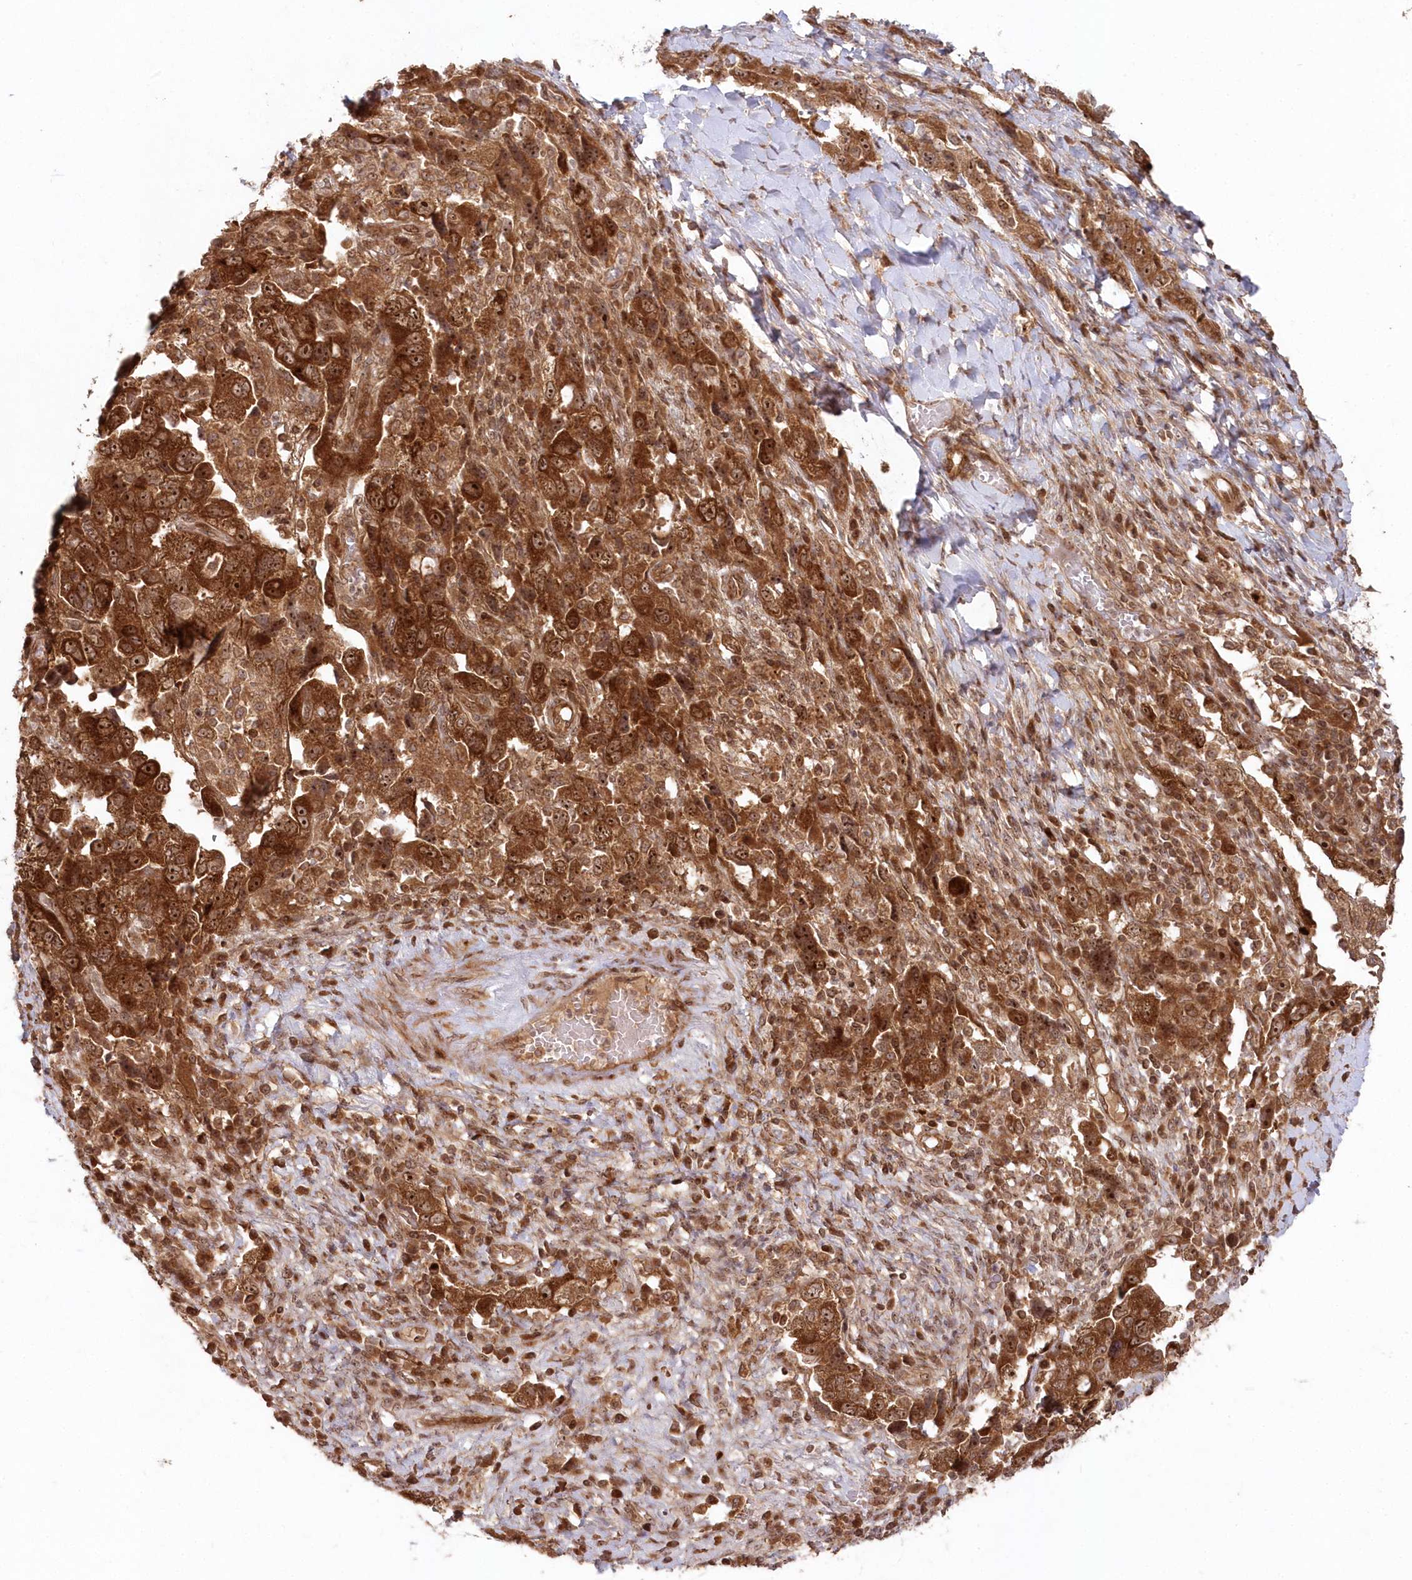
{"staining": {"intensity": "strong", "quantity": ">75%", "location": "cytoplasmic/membranous,nuclear"}, "tissue": "ovarian cancer", "cell_type": "Tumor cells", "image_type": "cancer", "snomed": [{"axis": "morphology", "description": "Carcinoma, NOS"}, {"axis": "morphology", "description": "Cystadenocarcinoma, serous, NOS"}, {"axis": "topography", "description": "Ovary"}], "caption": "A photomicrograph showing strong cytoplasmic/membranous and nuclear expression in approximately >75% of tumor cells in ovarian cancer, as visualized by brown immunohistochemical staining.", "gene": "SERINC1", "patient": {"sex": "female", "age": 69}}